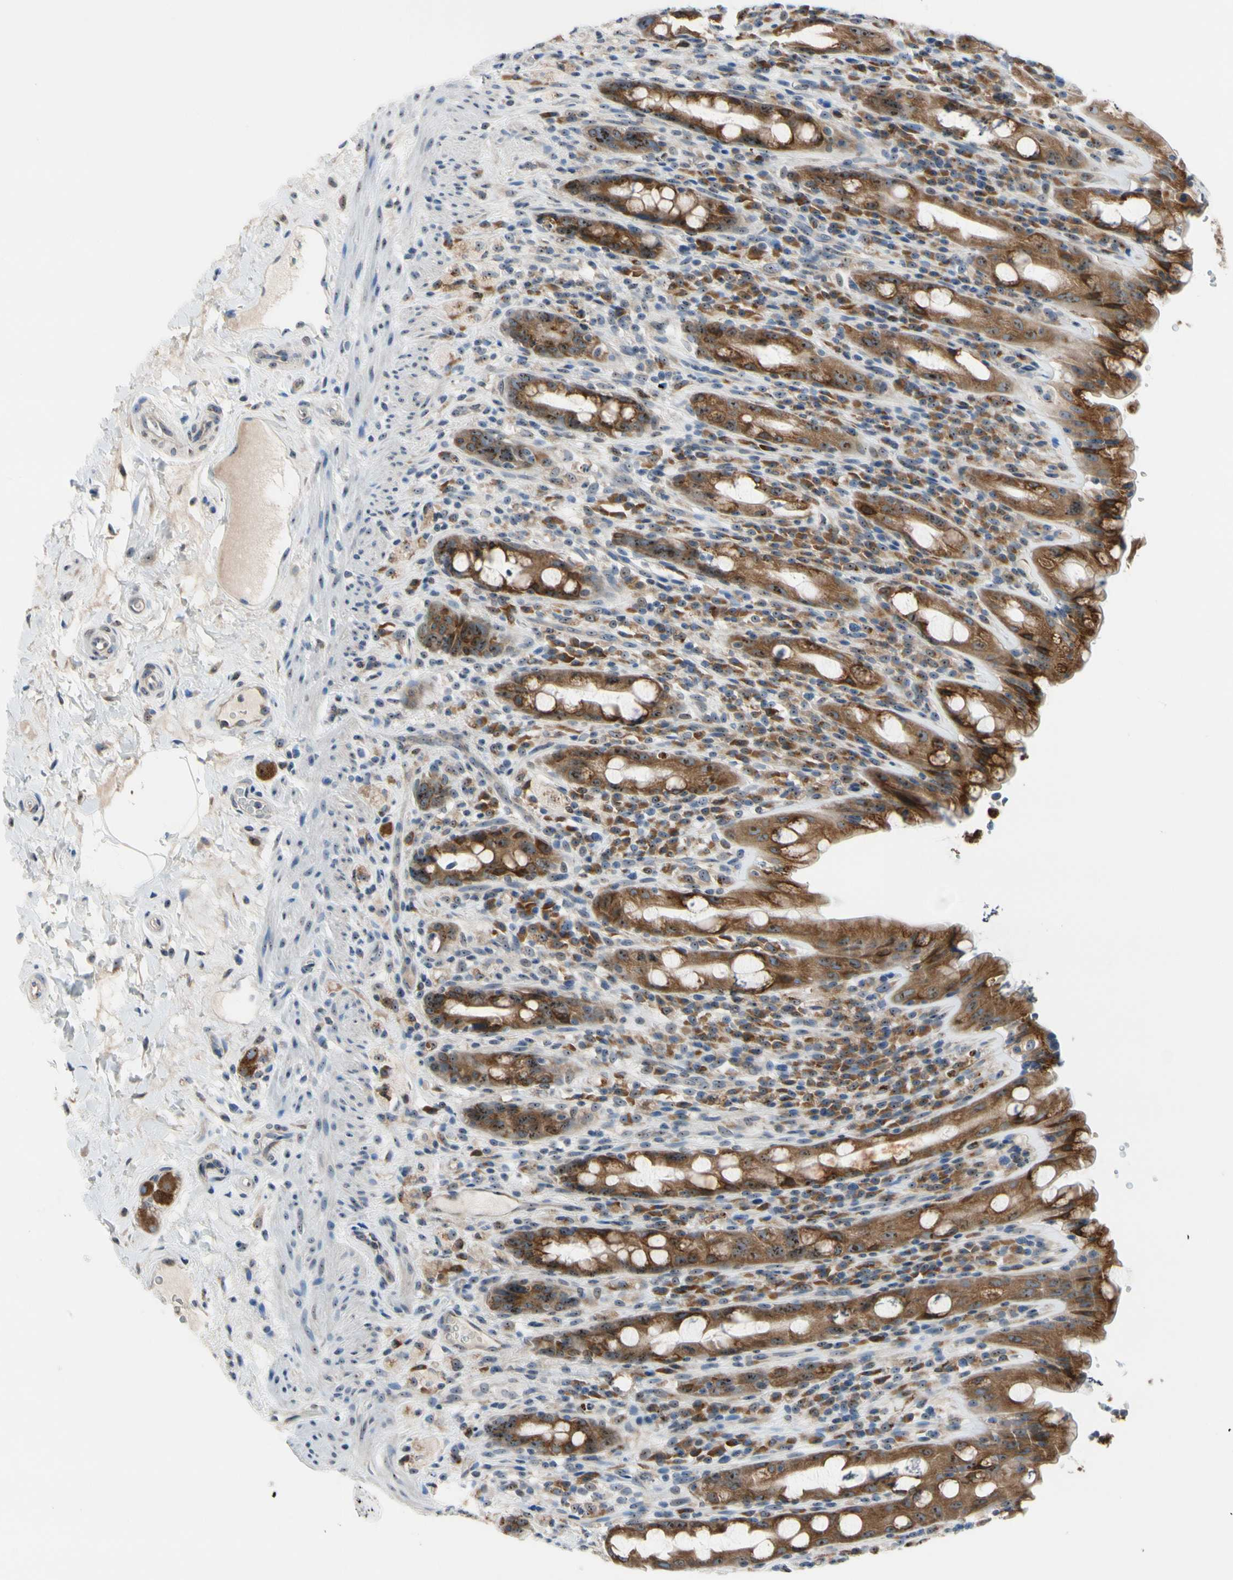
{"staining": {"intensity": "moderate", "quantity": ">75%", "location": "cytoplasmic/membranous"}, "tissue": "rectum", "cell_type": "Glandular cells", "image_type": "normal", "snomed": [{"axis": "morphology", "description": "Normal tissue, NOS"}, {"axis": "topography", "description": "Rectum"}], "caption": "Glandular cells demonstrate medium levels of moderate cytoplasmic/membranous expression in approximately >75% of cells in unremarkable human rectum. (brown staining indicates protein expression, while blue staining denotes nuclei).", "gene": "TMED7", "patient": {"sex": "male", "age": 44}}